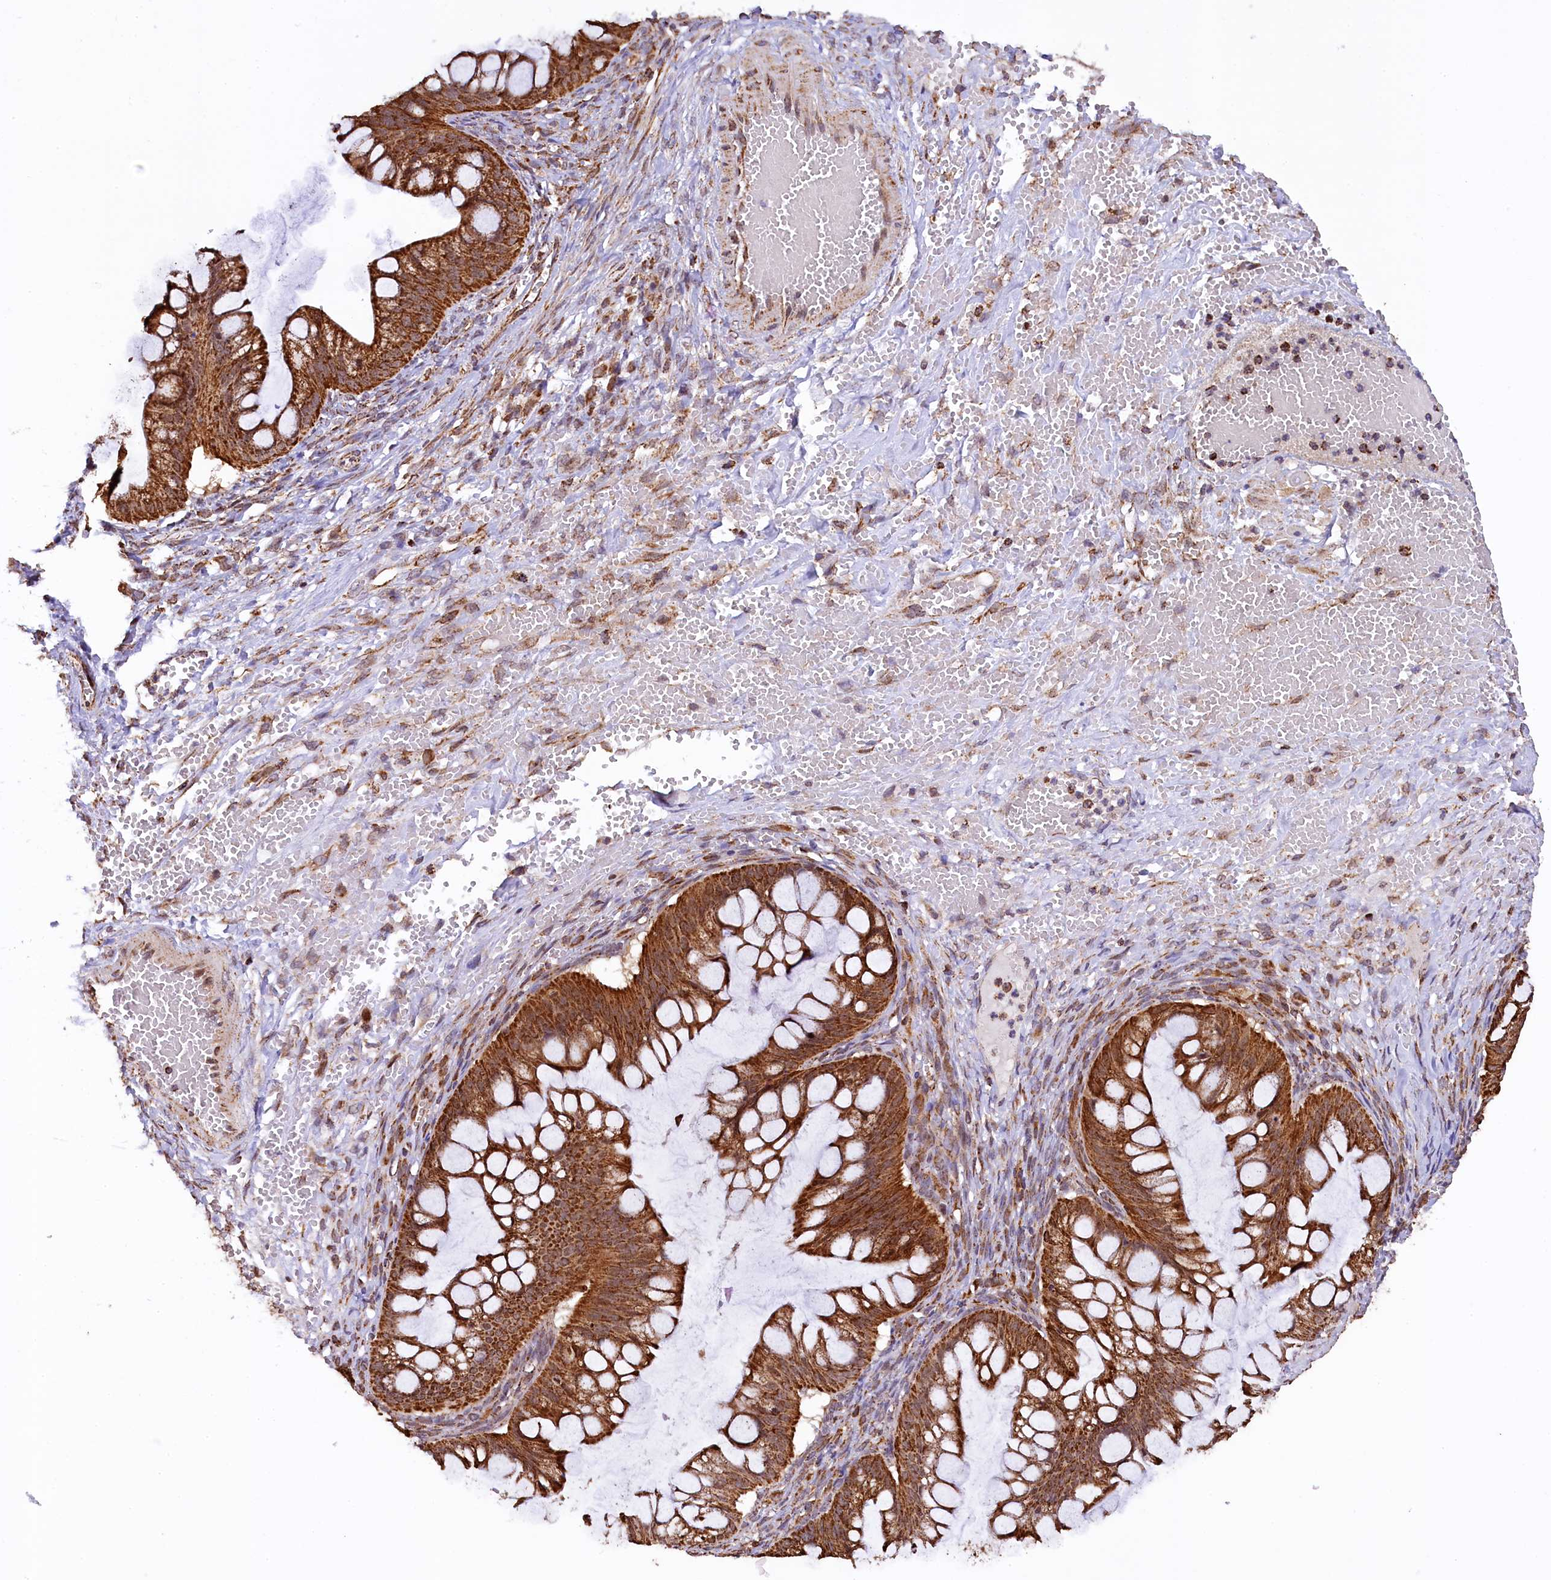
{"staining": {"intensity": "strong", "quantity": ">75%", "location": "cytoplasmic/membranous"}, "tissue": "ovarian cancer", "cell_type": "Tumor cells", "image_type": "cancer", "snomed": [{"axis": "morphology", "description": "Cystadenocarcinoma, mucinous, NOS"}, {"axis": "topography", "description": "Ovary"}], "caption": "Ovarian mucinous cystadenocarcinoma tissue demonstrates strong cytoplasmic/membranous positivity in about >75% of tumor cells", "gene": "KLC2", "patient": {"sex": "female", "age": 73}}